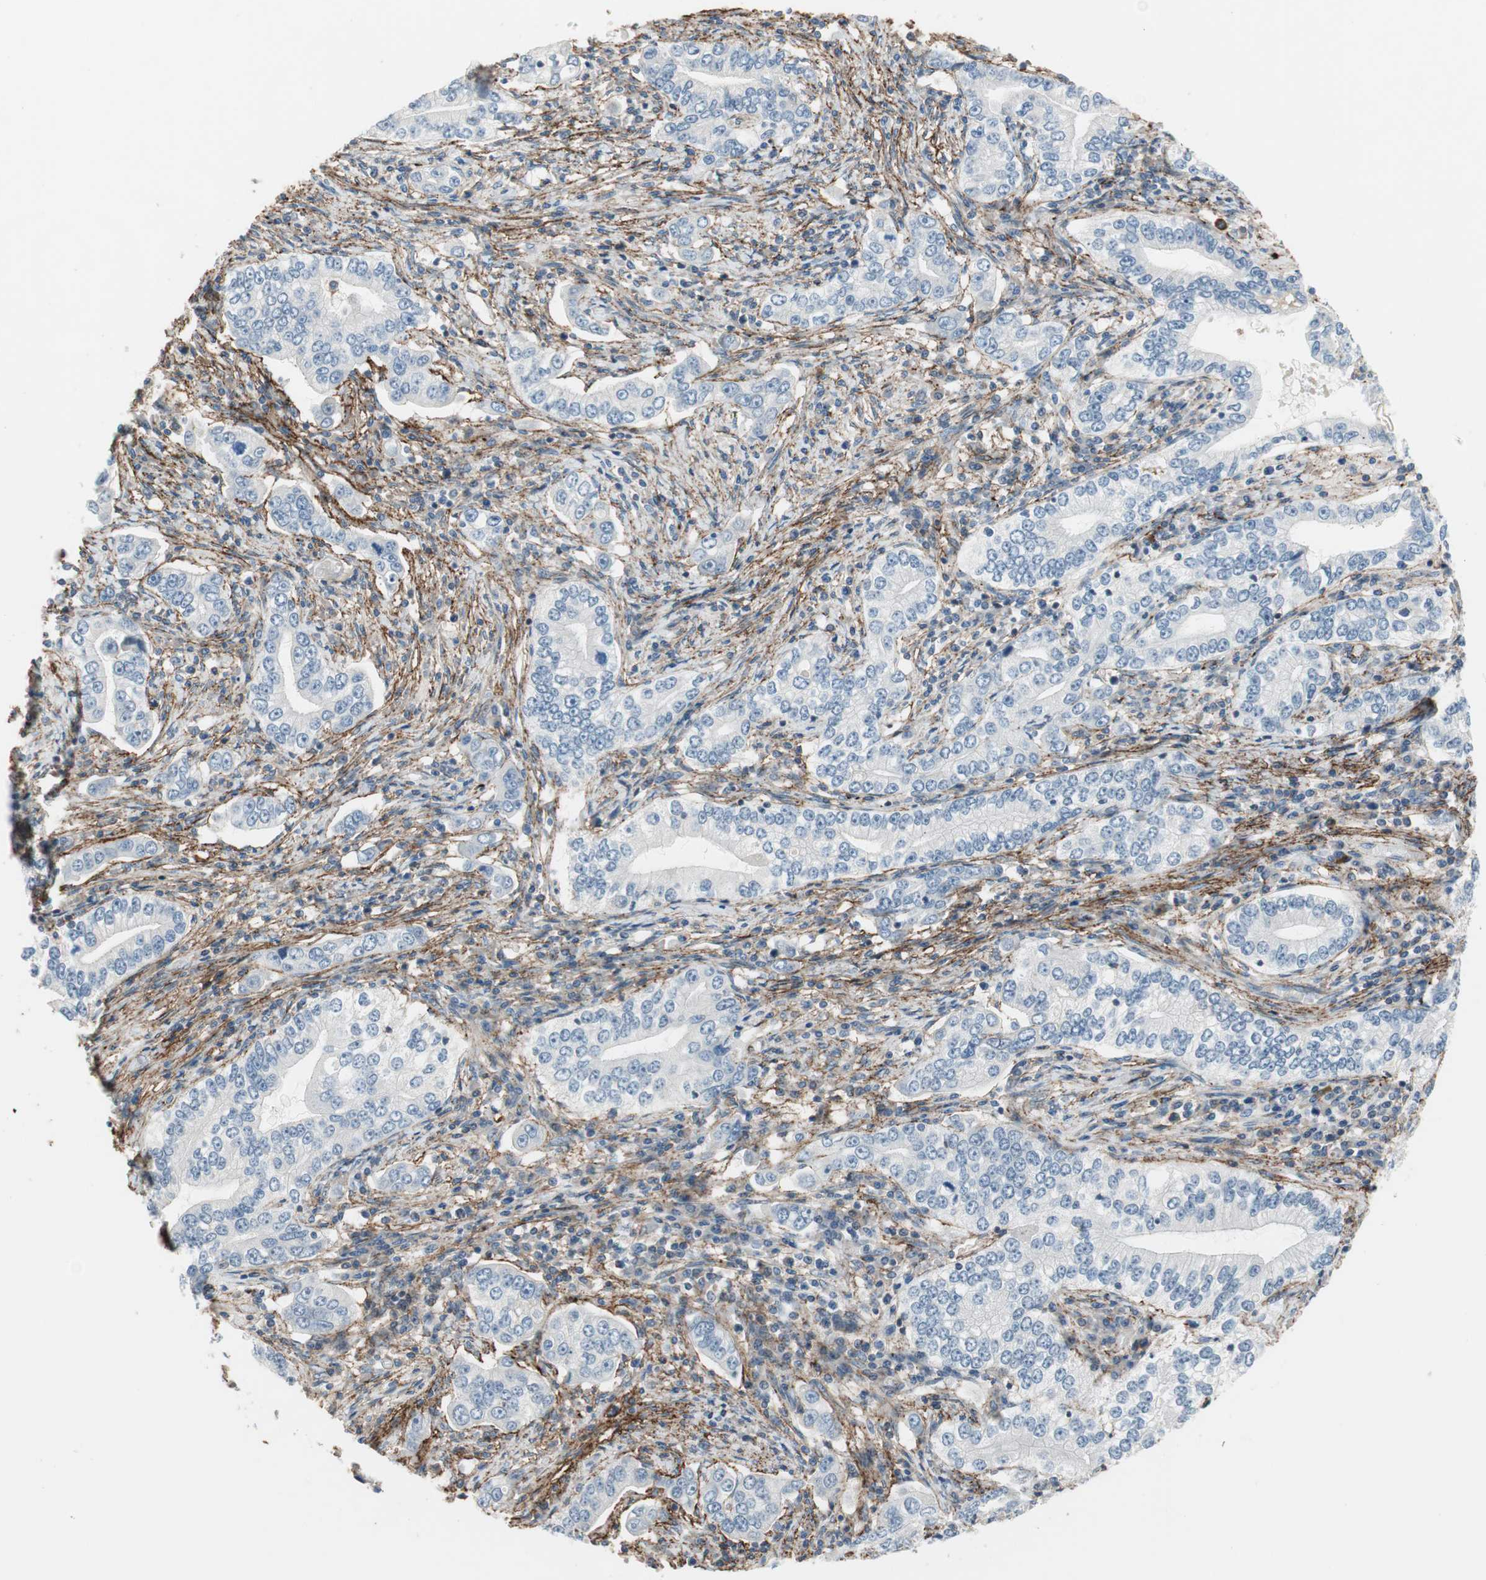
{"staining": {"intensity": "negative", "quantity": "none", "location": "none"}, "tissue": "stomach cancer", "cell_type": "Tumor cells", "image_type": "cancer", "snomed": [{"axis": "morphology", "description": "Adenocarcinoma, NOS"}, {"axis": "topography", "description": "Stomach, lower"}], "caption": "Human stomach adenocarcinoma stained for a protein using immunohistochemistry (IHC) reveals no positivity in tumor cells.", "gene": "GRHL1", "patient": {"sex": "female", "age": 72}}